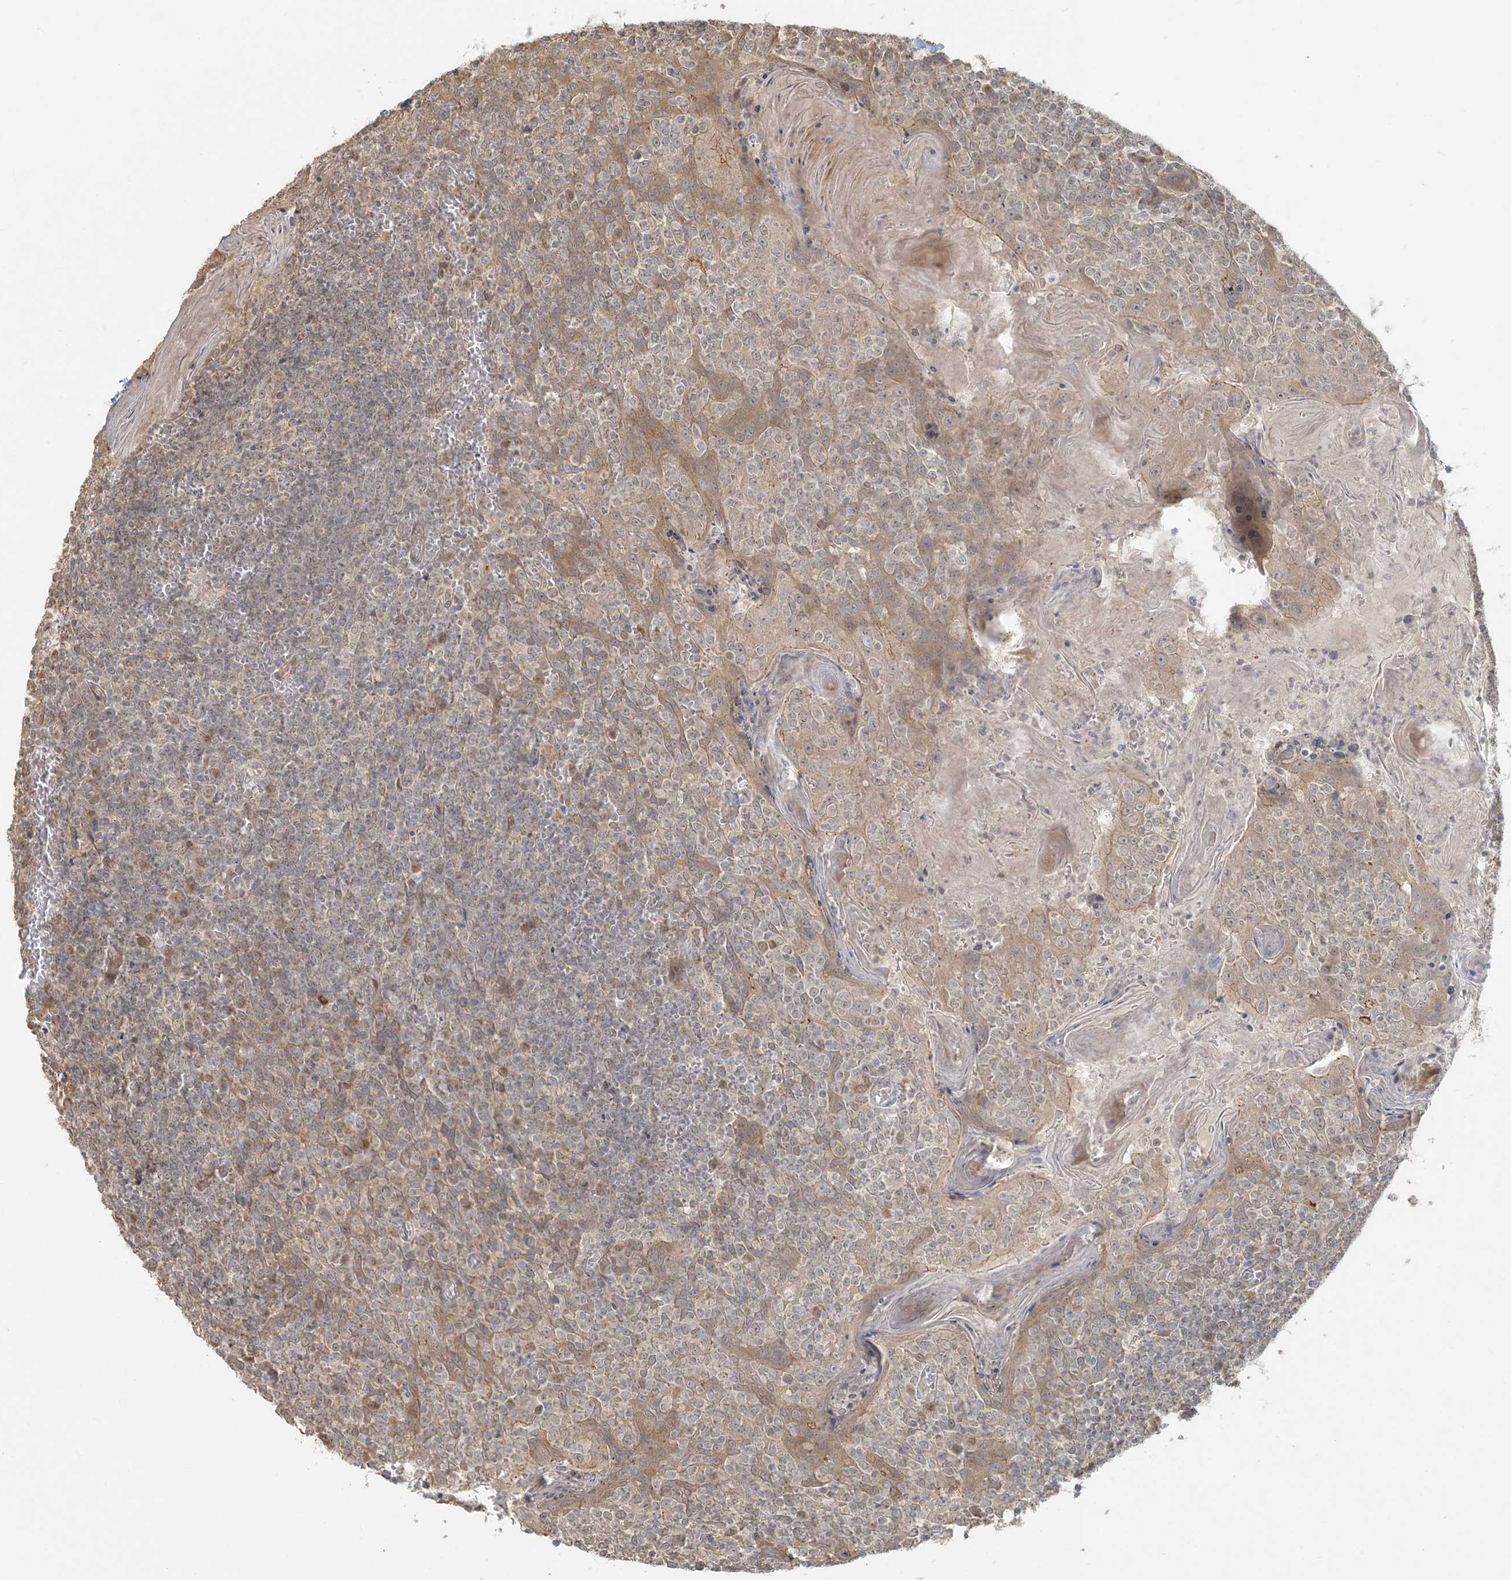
{"staining": {"intensity": "negative", "quantity": "none", "location": "none"}, "tissue": "tonsil", "cell_type": "Germinal center cells", "image_type": "normal", "snomed": [{"axis": "morphology", "description": "Normal tissue, NOS"}, {"axis": "topography", "description": "Tonsil"}], "caption": "IHC micrograph of normal tonsil: human tonsil stained with DAB (3,3'-diaminobenzidine) shows no significant protein positivity in germinal center cells.", "gene": "BCORL1", "patient": {"sex": "female", "age": 19}}